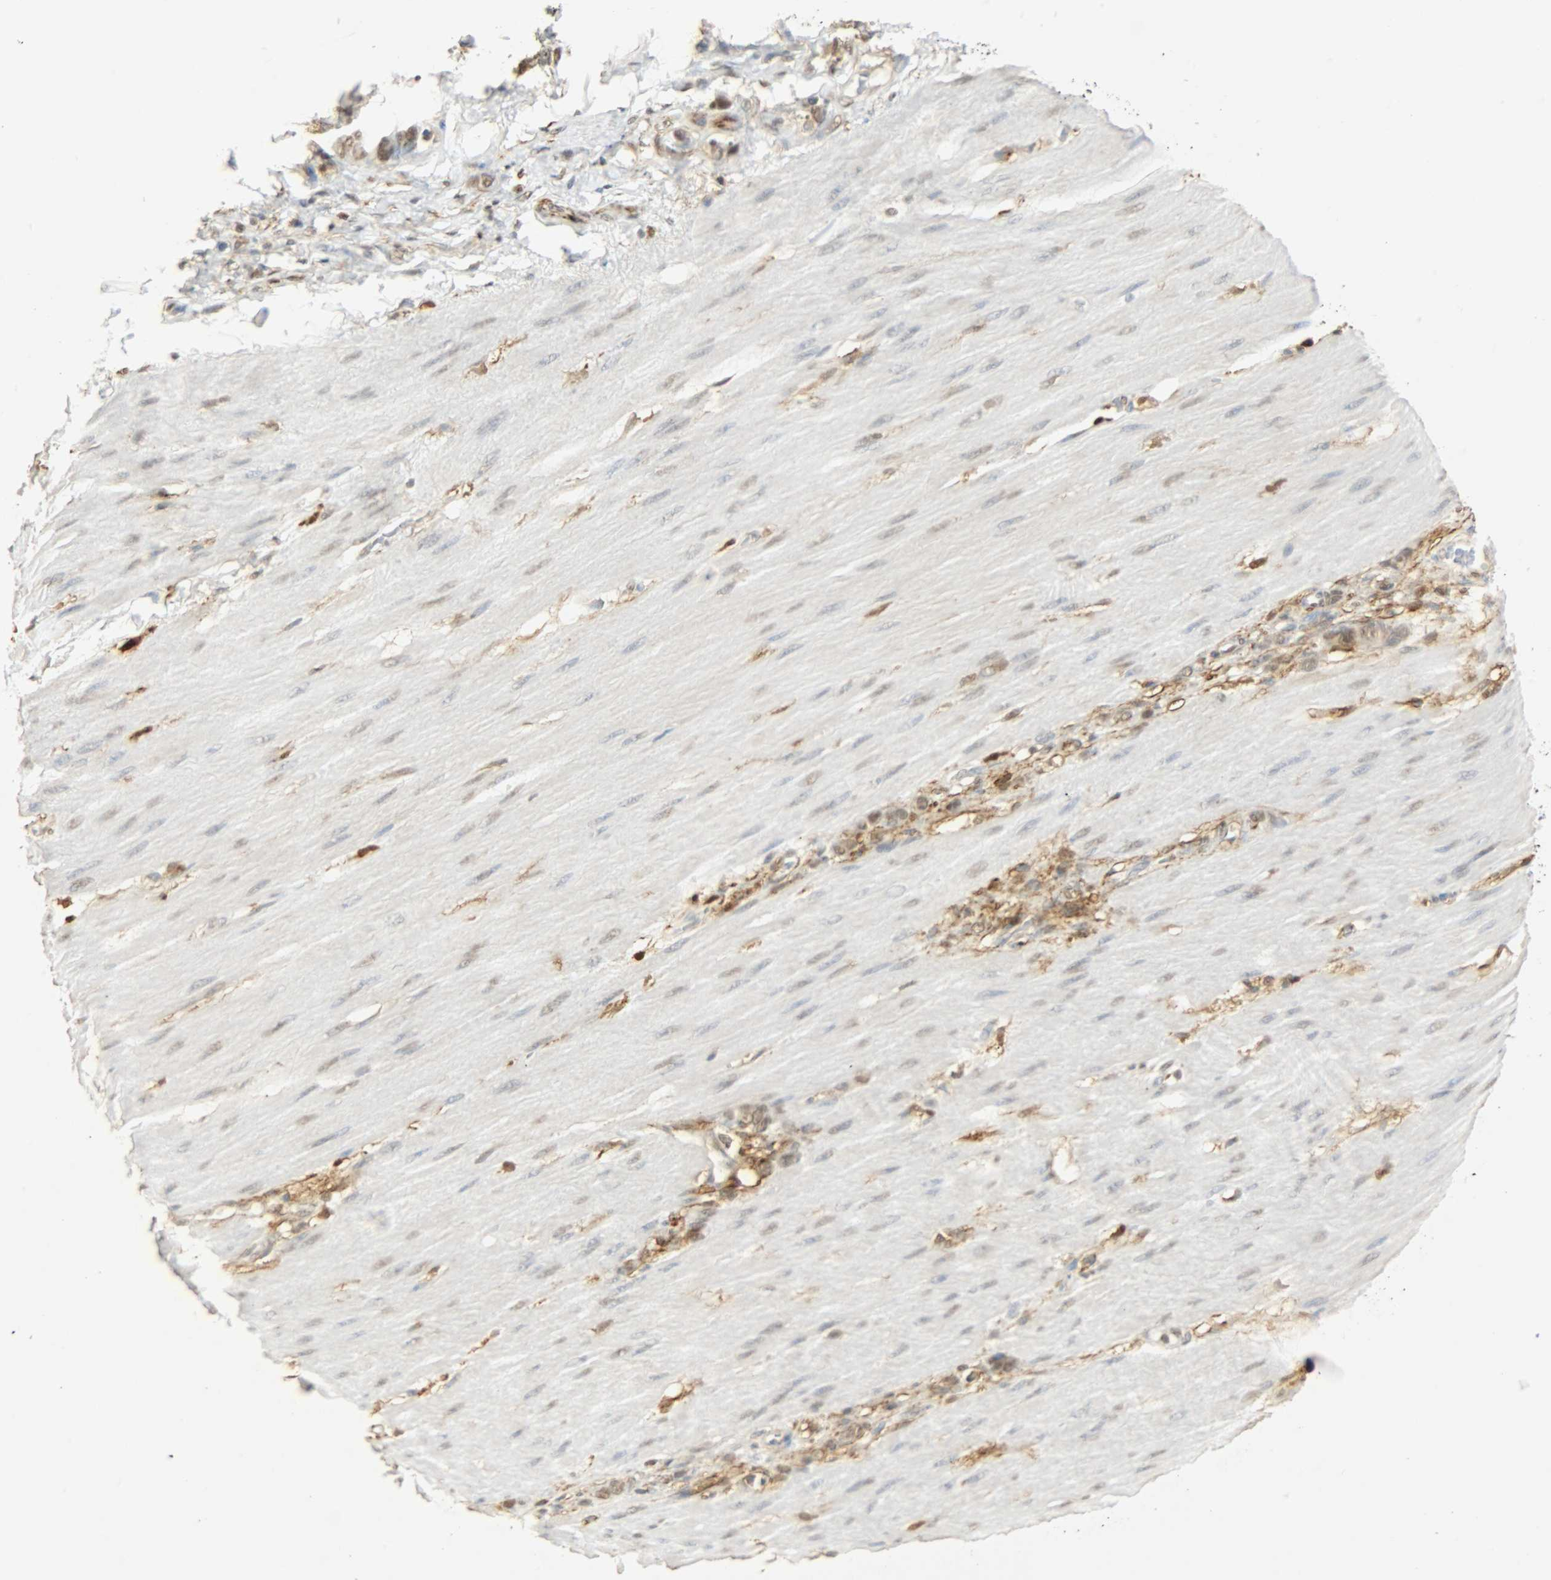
{"staining": {"intensity": "weak", "quantity": "25%-75%", "location": "cytoplasmic/membranous,nuclear"}, "tissue": "stomach cancer", "cell_type": "Tumor cells", "image_type": "cancer", "snomed": [{"axis": "morphology", "description": "Adenocarcinoma, NOS"}, {"axis": "topography", "description": "Stomach"}], "caption": "Immunohistochemistry (DAB) staining of human adenocarcinoma (stomach) reveals weak cytoplasmic/membranous and nuclear protein expression in approximately 25%-75% of tumor cells. The staining was performed using DAB, with brown indicating positive protein expression. Nuclei are stained blue with hematoxylin.", "gene": "NGFR", "patient": {"sex": "male", "age": 82}}